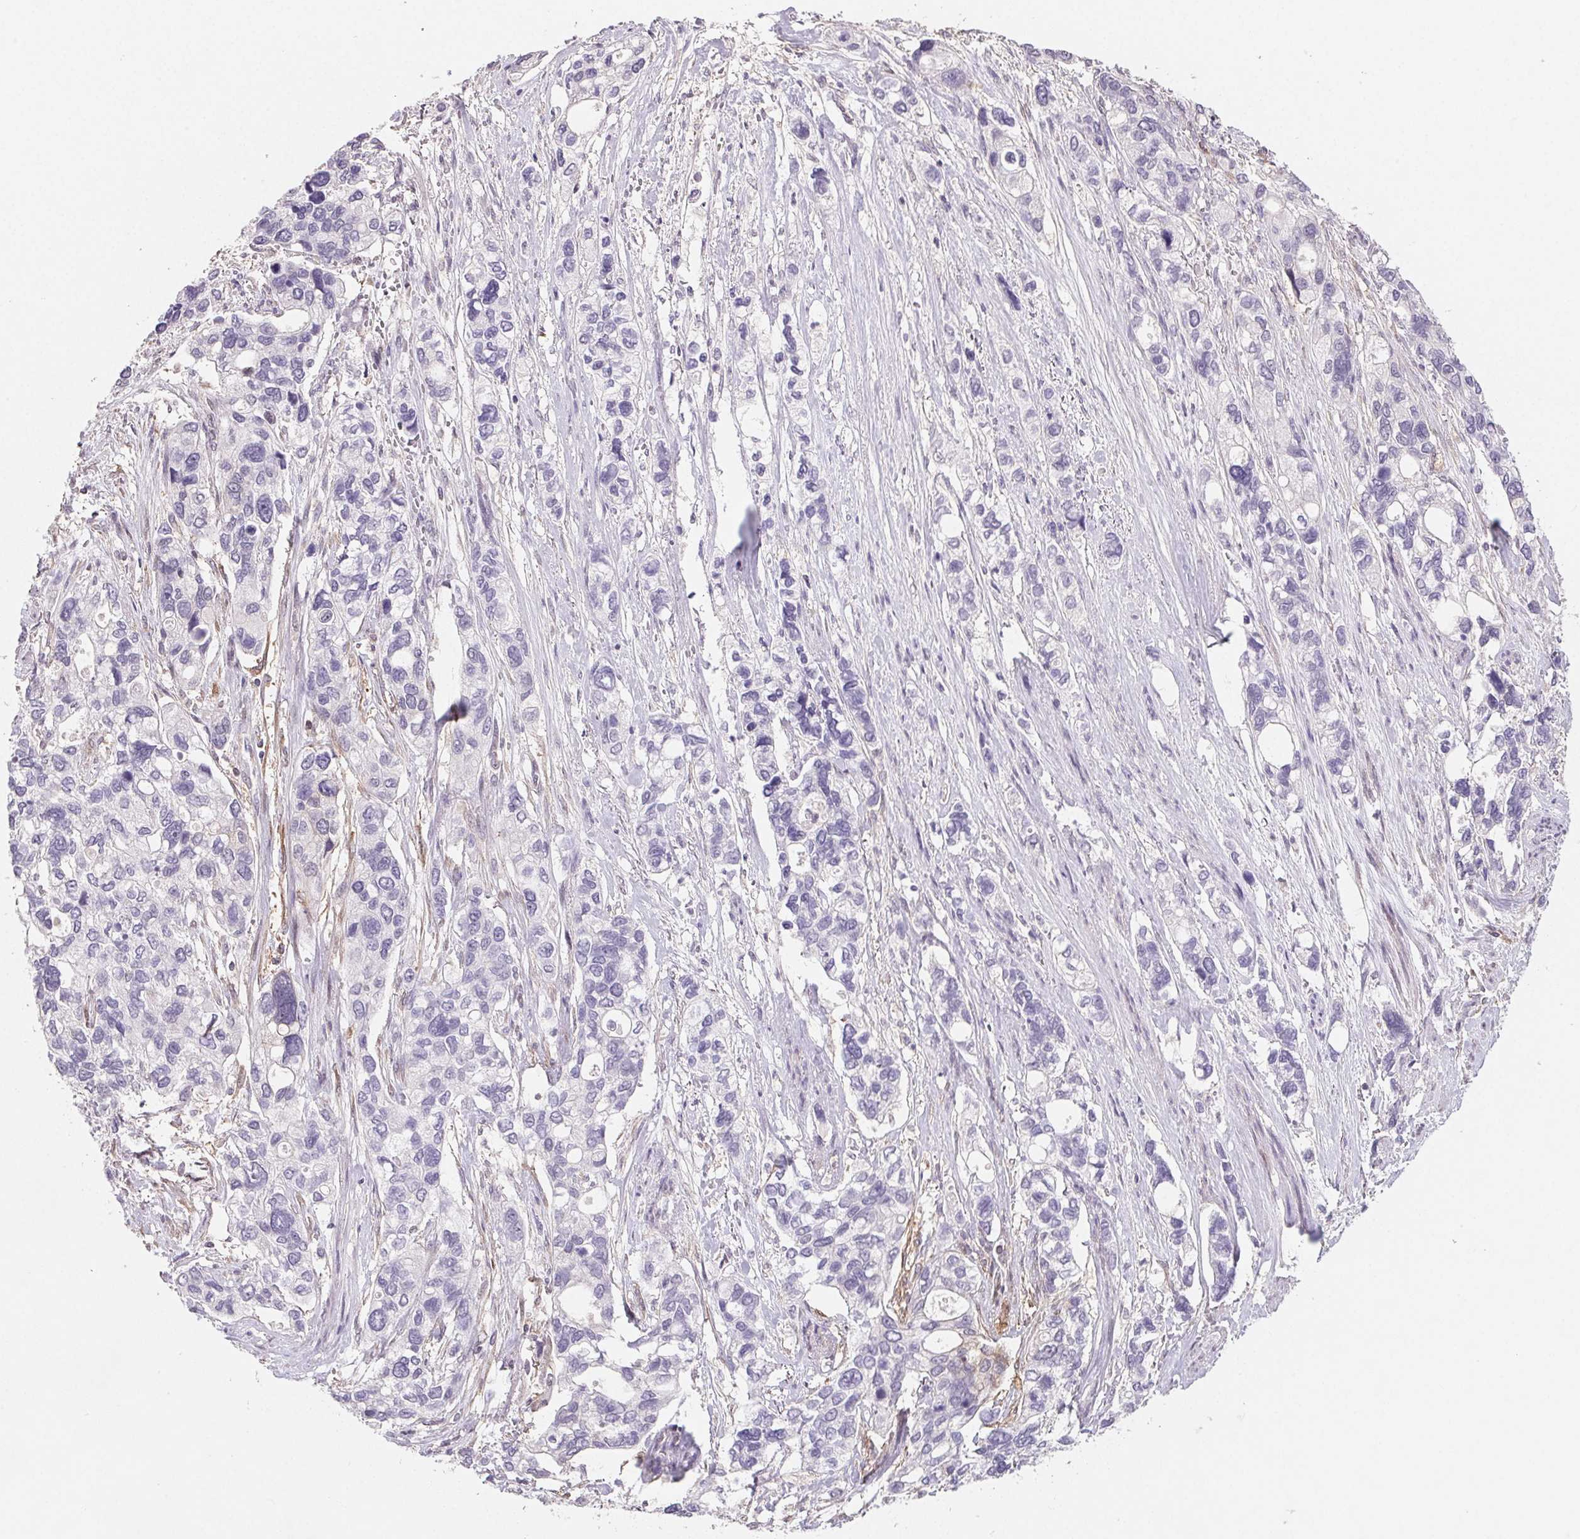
{"staining": {"intensity": "negative", "quantity": "none", "location": "none"}, "tissue": "stomach cancer", "cell_type": "Tumor cells", "image_type": "cancer", "snomed": [{"axis": "morphology", "description": "Adenocarcinoma, NOS"}, {"axis": "topography", "description": "Stomach, upper"}], "caption": "Histopathology image shows no protein staining in tumor cells of adenocarcinoma (stomach) tissue.", "gene": "GBP1", "patient": {"sex": "female", "age": 81}}